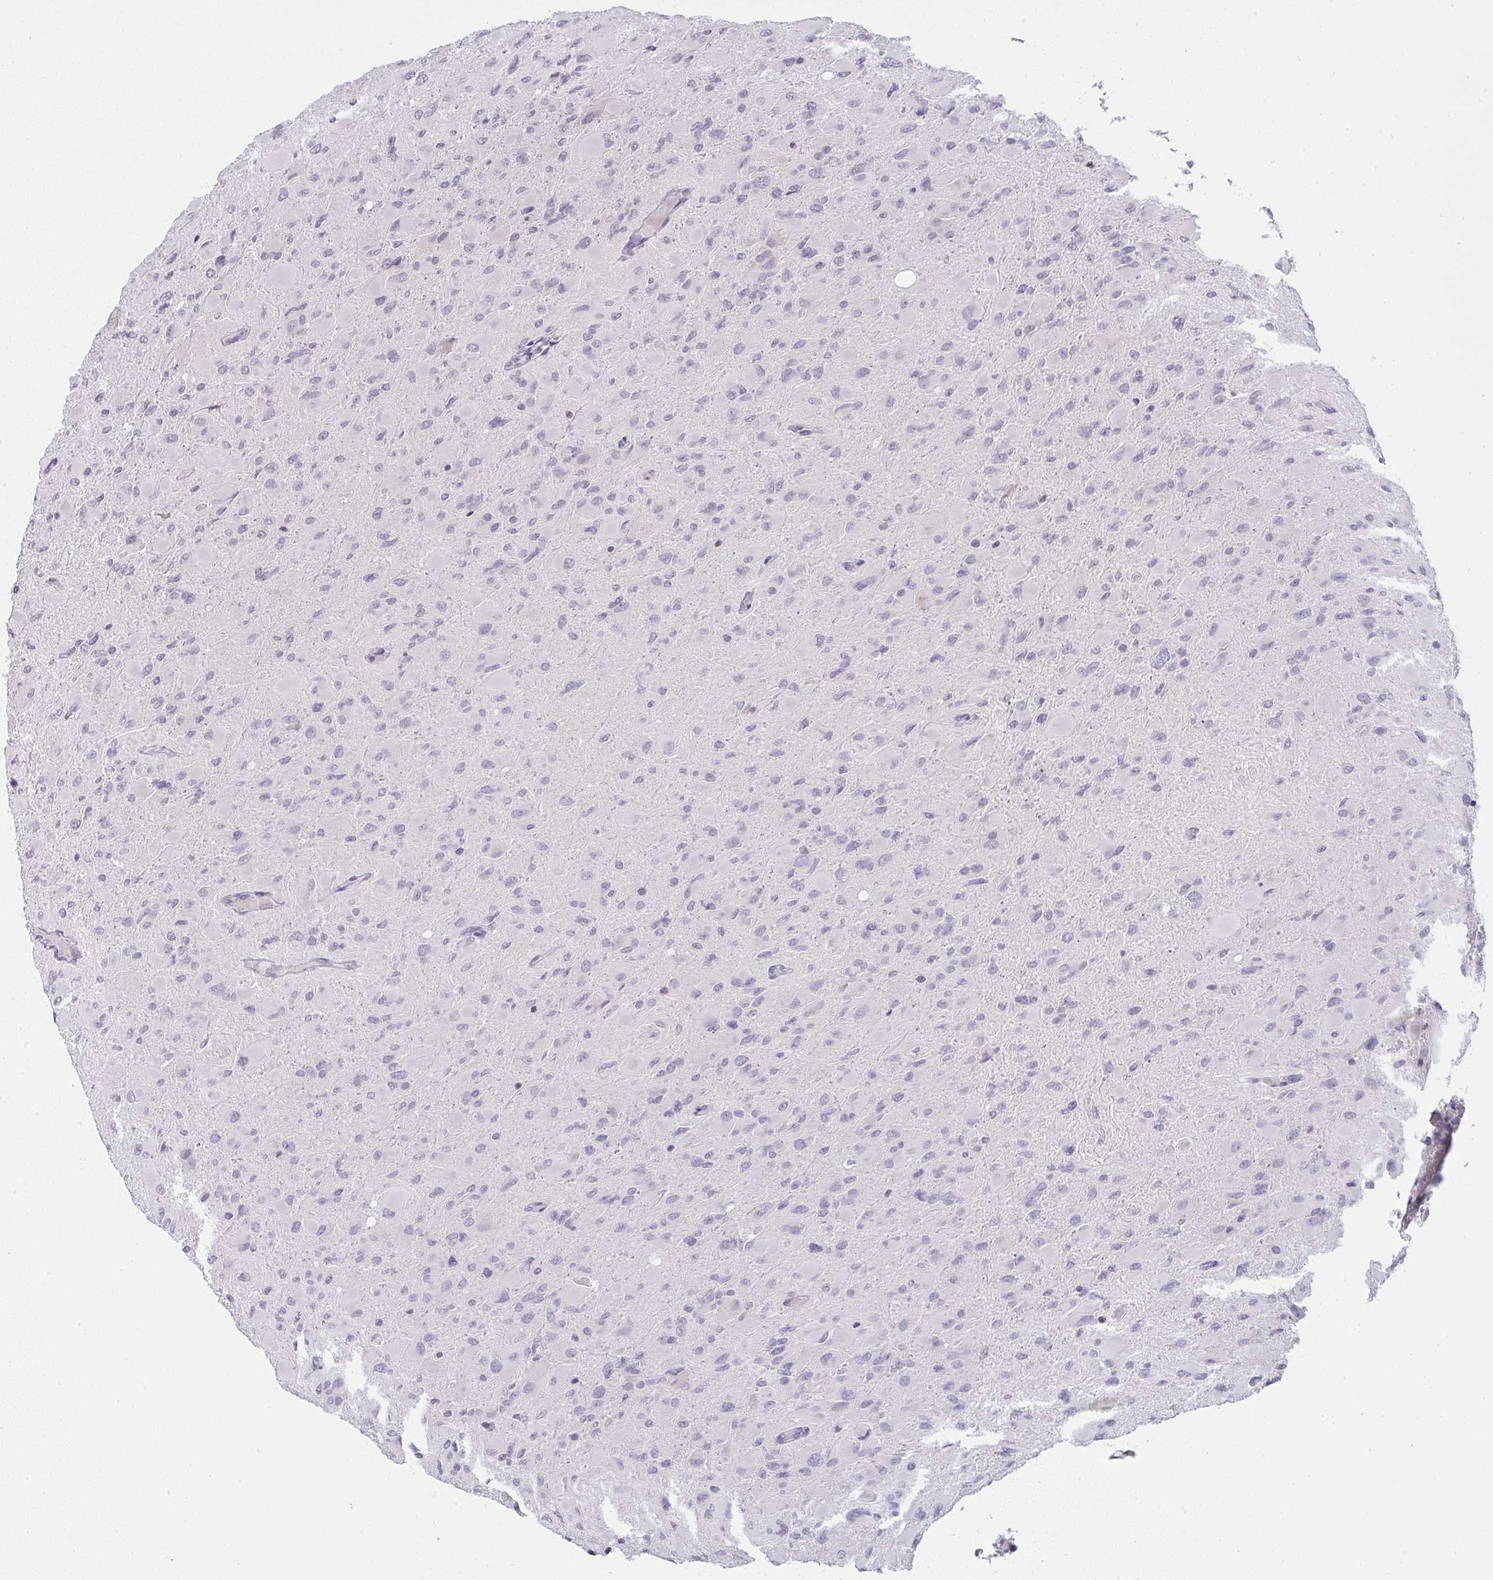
{"staining": {"intensity": "negative", "quantity": "none", "location": "none"}, "tissue": "glioma", "cell_type": "Tumor cells", "image_type": "cancer", "snomed": [{"axis": "morphology", "description": "Glioma, malignant, High grade"}, {"axis": "topography", "description": "Cerebral cortex"}], "caption": "This is an immunohistochemistry (IHC) micrograph of glioma. There is no staining in tumor cells.", "gene": "CACNA1S", "patient": {"sex": "female", "age": 36}}